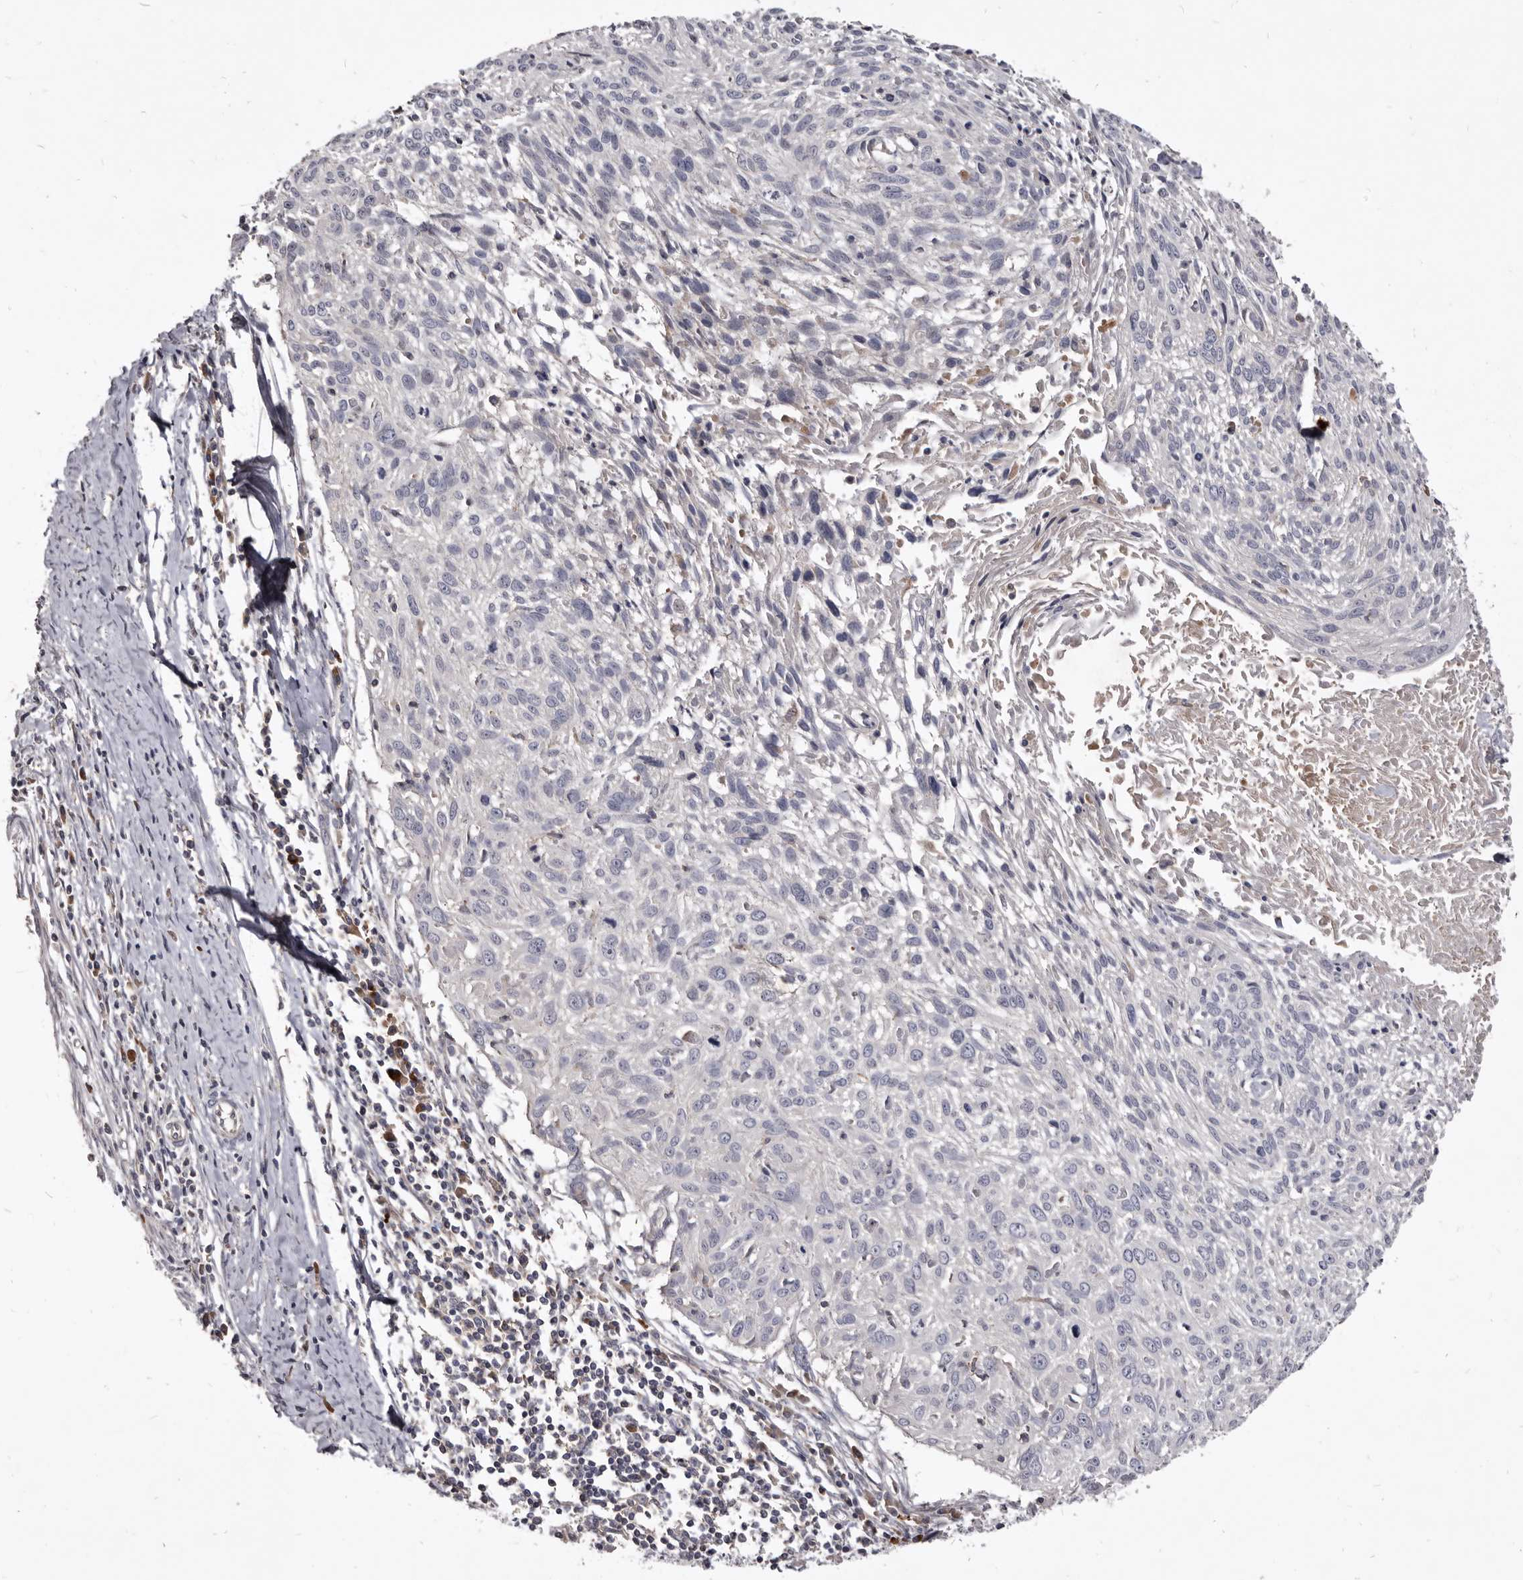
{"staining": {"intensity": "negative", "quantity": "none", "location": "none"}, "tissue": "cervical cancer", "cell_type": "Tumor cells", "image_type": "cancer", "snomed": [{"axis": "morphology", "description": "Squamous cell carcinoma, NOS"}, {"axis": "topography", "description": "Cervix"}], "caption": "Protein analysis of cervical cancer shows no significant staining in tumor cells.", "gene": "FAS", "patient": {"sex": "female", "age": 51}}